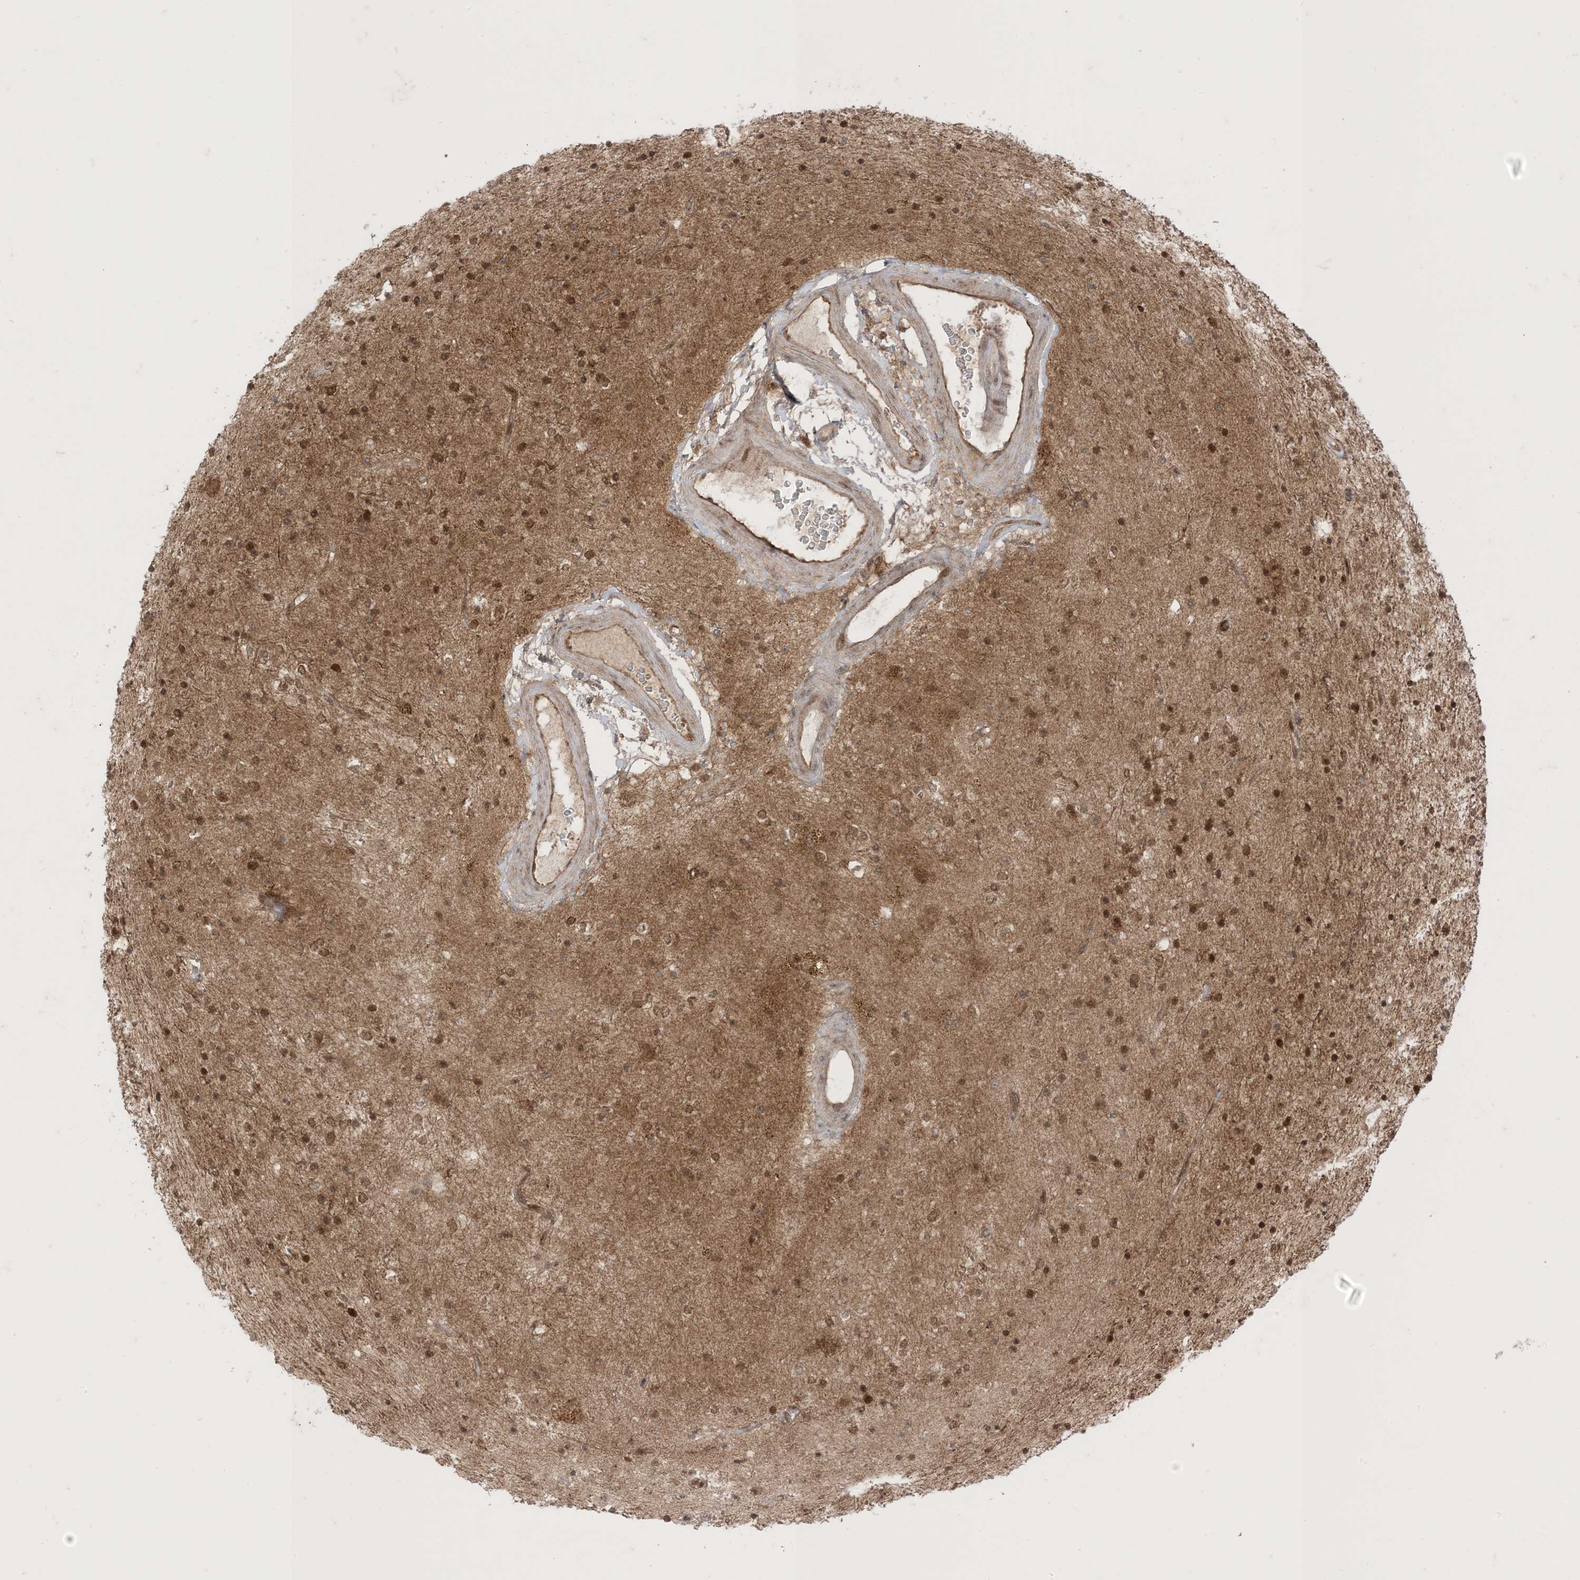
{"staining": {"intensity": "moderate", "quantity": ">75%", "location": "cytoplasmic/membranous,nuclear"}, "tissue": "glioma", "cell_type": "Tumor cells", "image_type": "cancer", "snomed": [{"axis": "morphology", "description": "Glioma, malignant, High grade"}, {"axis": "topography", "description": "Brain"}], "caption": "Immunohistochemical staining of glioma reveals medium levels of moderate cytoplasmic/membranous and nuclear protein staining in approximately >75% of tumor cells. (DAB (3,3'-diaminobenzidine) IHC with brightfield microscopy, high magnification).", "gene": "PTPA", "patient": {"sex": "male", "age": 34}}